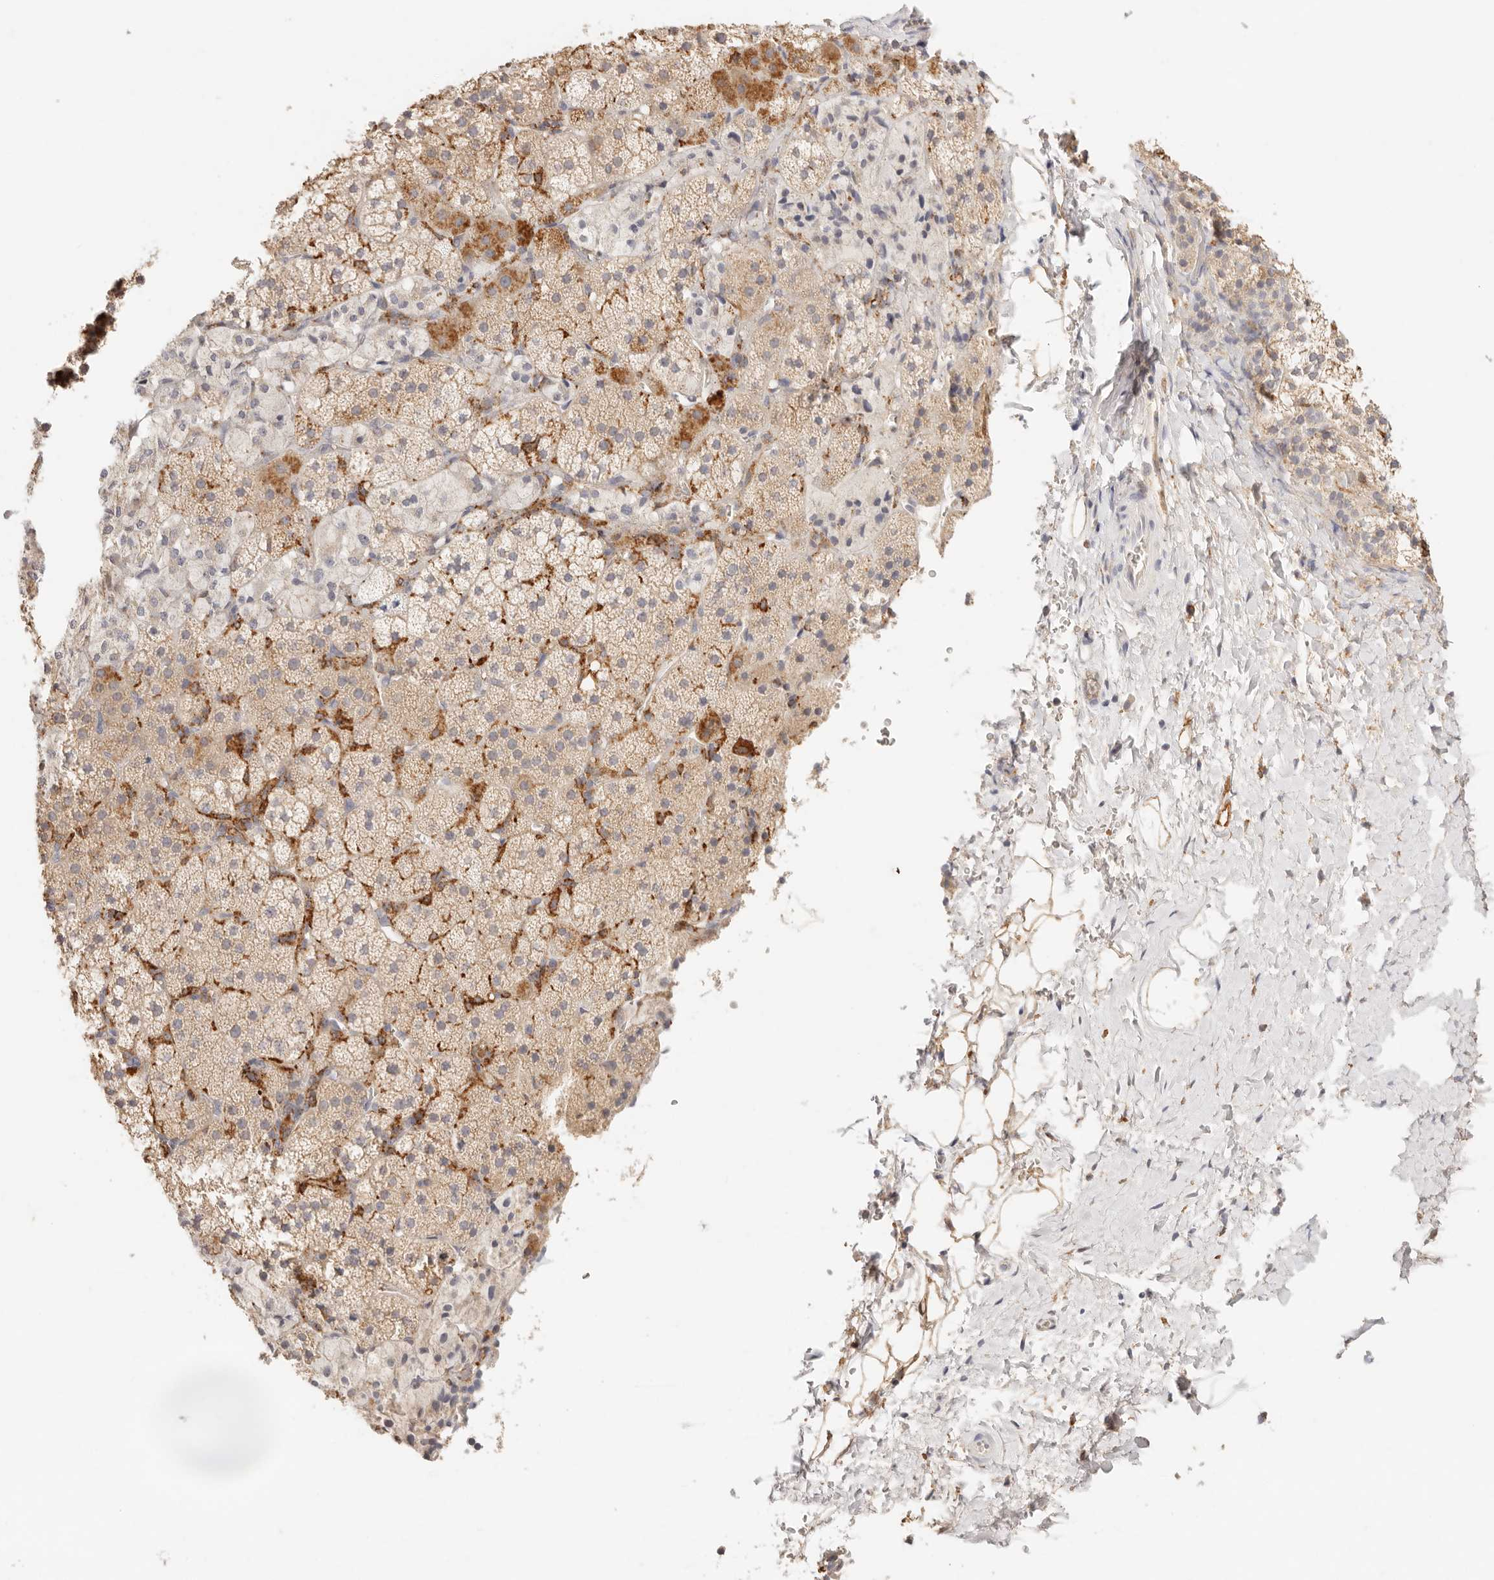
{"staining": {"intensity": "moderate", "quantity": "25%-75%", "location": "cytoplasmic/membranous"}, "tissue": "adrenal gland", "cell_type": "Glandular cells", "image_type": "normal", "snomed": [{"axis": "morphology", "description": "Normal tissue, NOS"}, {"axis": "topography", "description": "Adrenal gland"}], "caption": "Protein expression analysis of normal adrenal gland displays moderate cytoplasmic/membranous staining in about 25%-75% of glandular cells.", "gene": "HK2", "patient": {"sex": "female", "age": 44}}